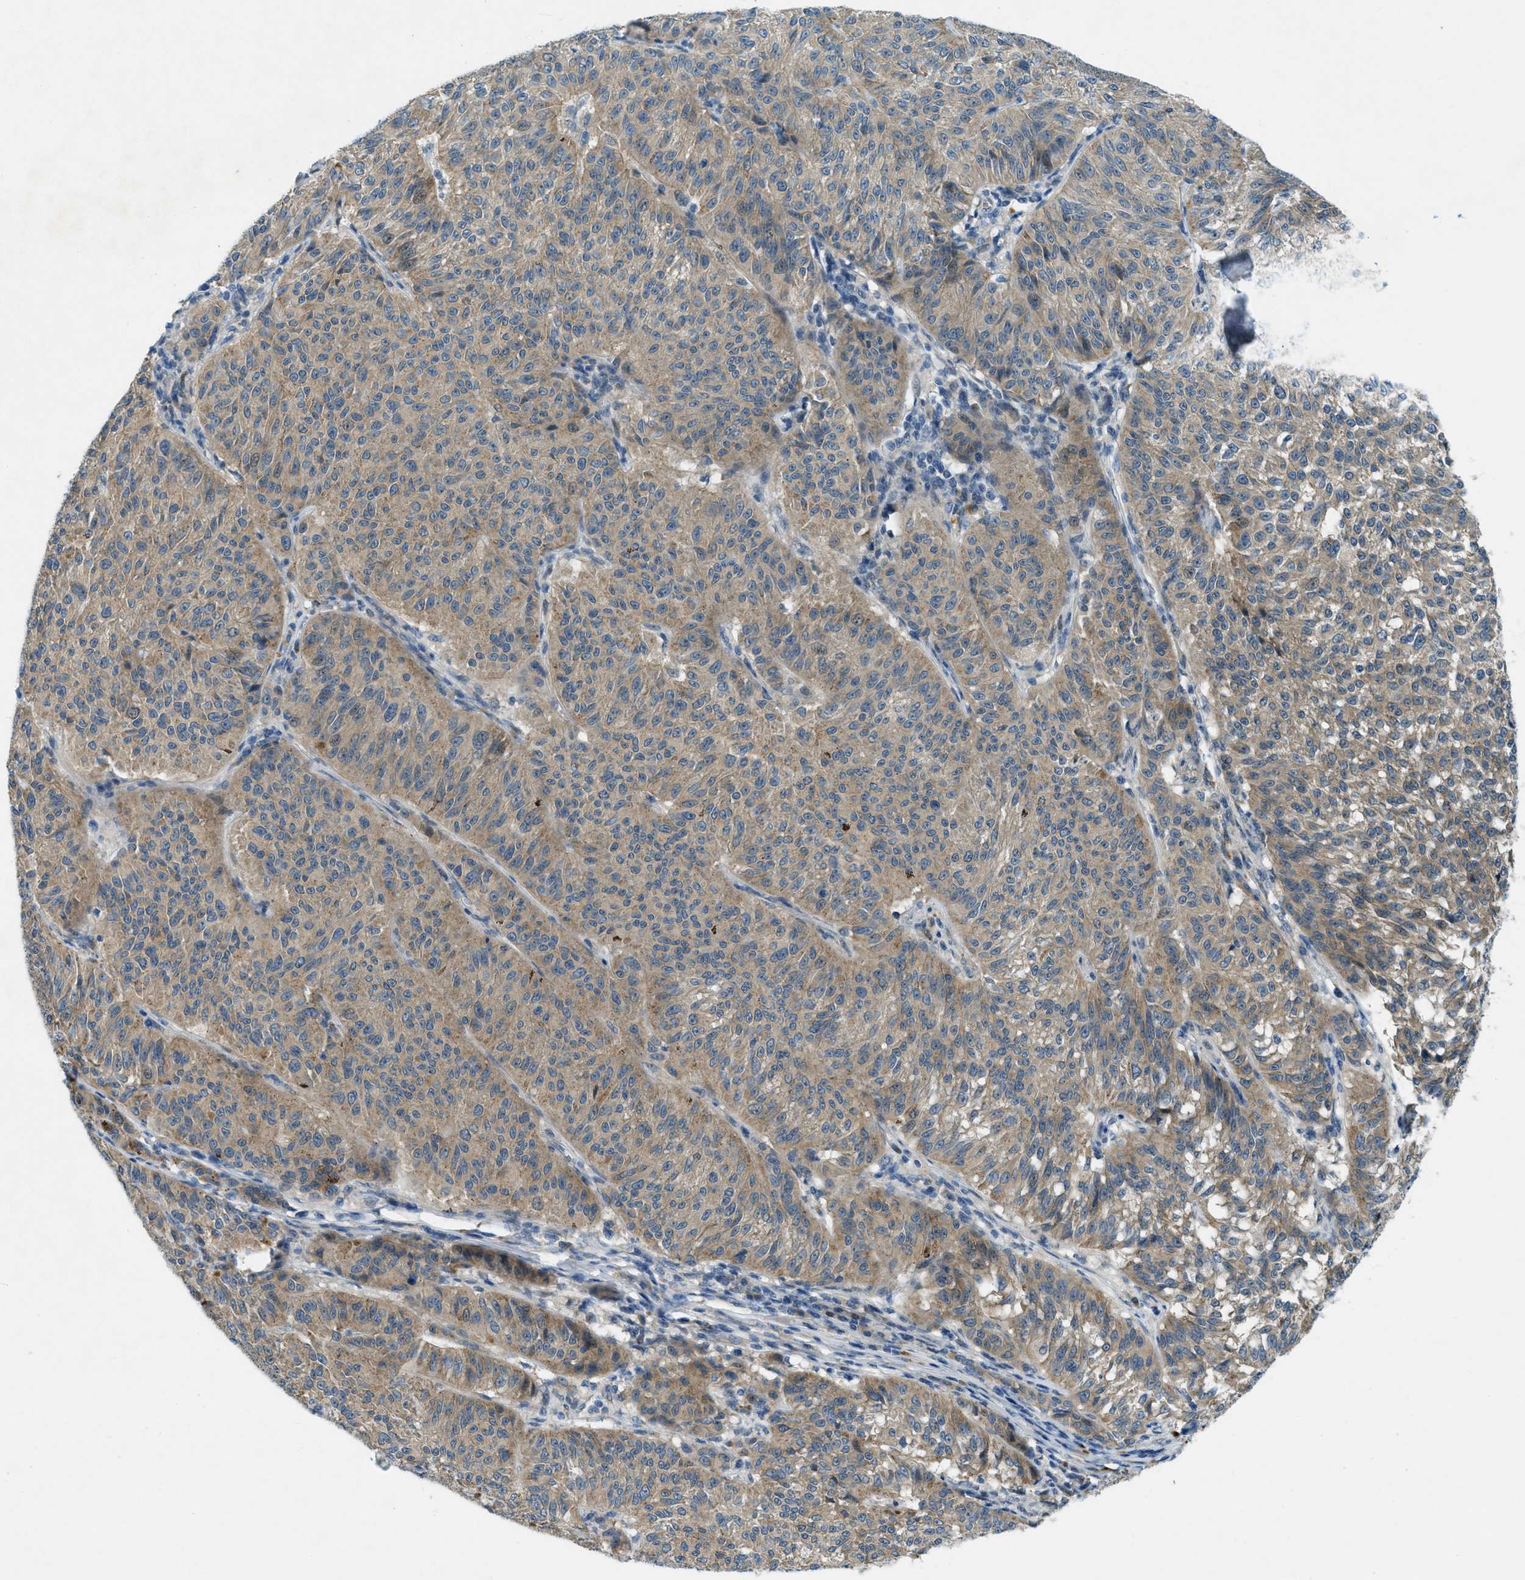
{"staining": {"intensity": "moderate", "quantity": ">75%", "location": "cytoplasmic/membranous"}, "tissue": "melanoma", "cell_type": "Tumor cells", "image_type": "cancer", "snomed": [{"axis": "morphology", "description": "Malignant melanoma, NOS"}, {"axis": "topography", "description": "Skin"}], "caption": "Protein positivity by immunohistochemistry (IHC) exhibits moderate cytoplasmic/membranous expression in about >75% of tumor cells in malignant melanoma. (DAB IHC with brightfield microscopy, high magnification).", "gene": "SNX14", "patient": {"sex": "female", "age": 72}}